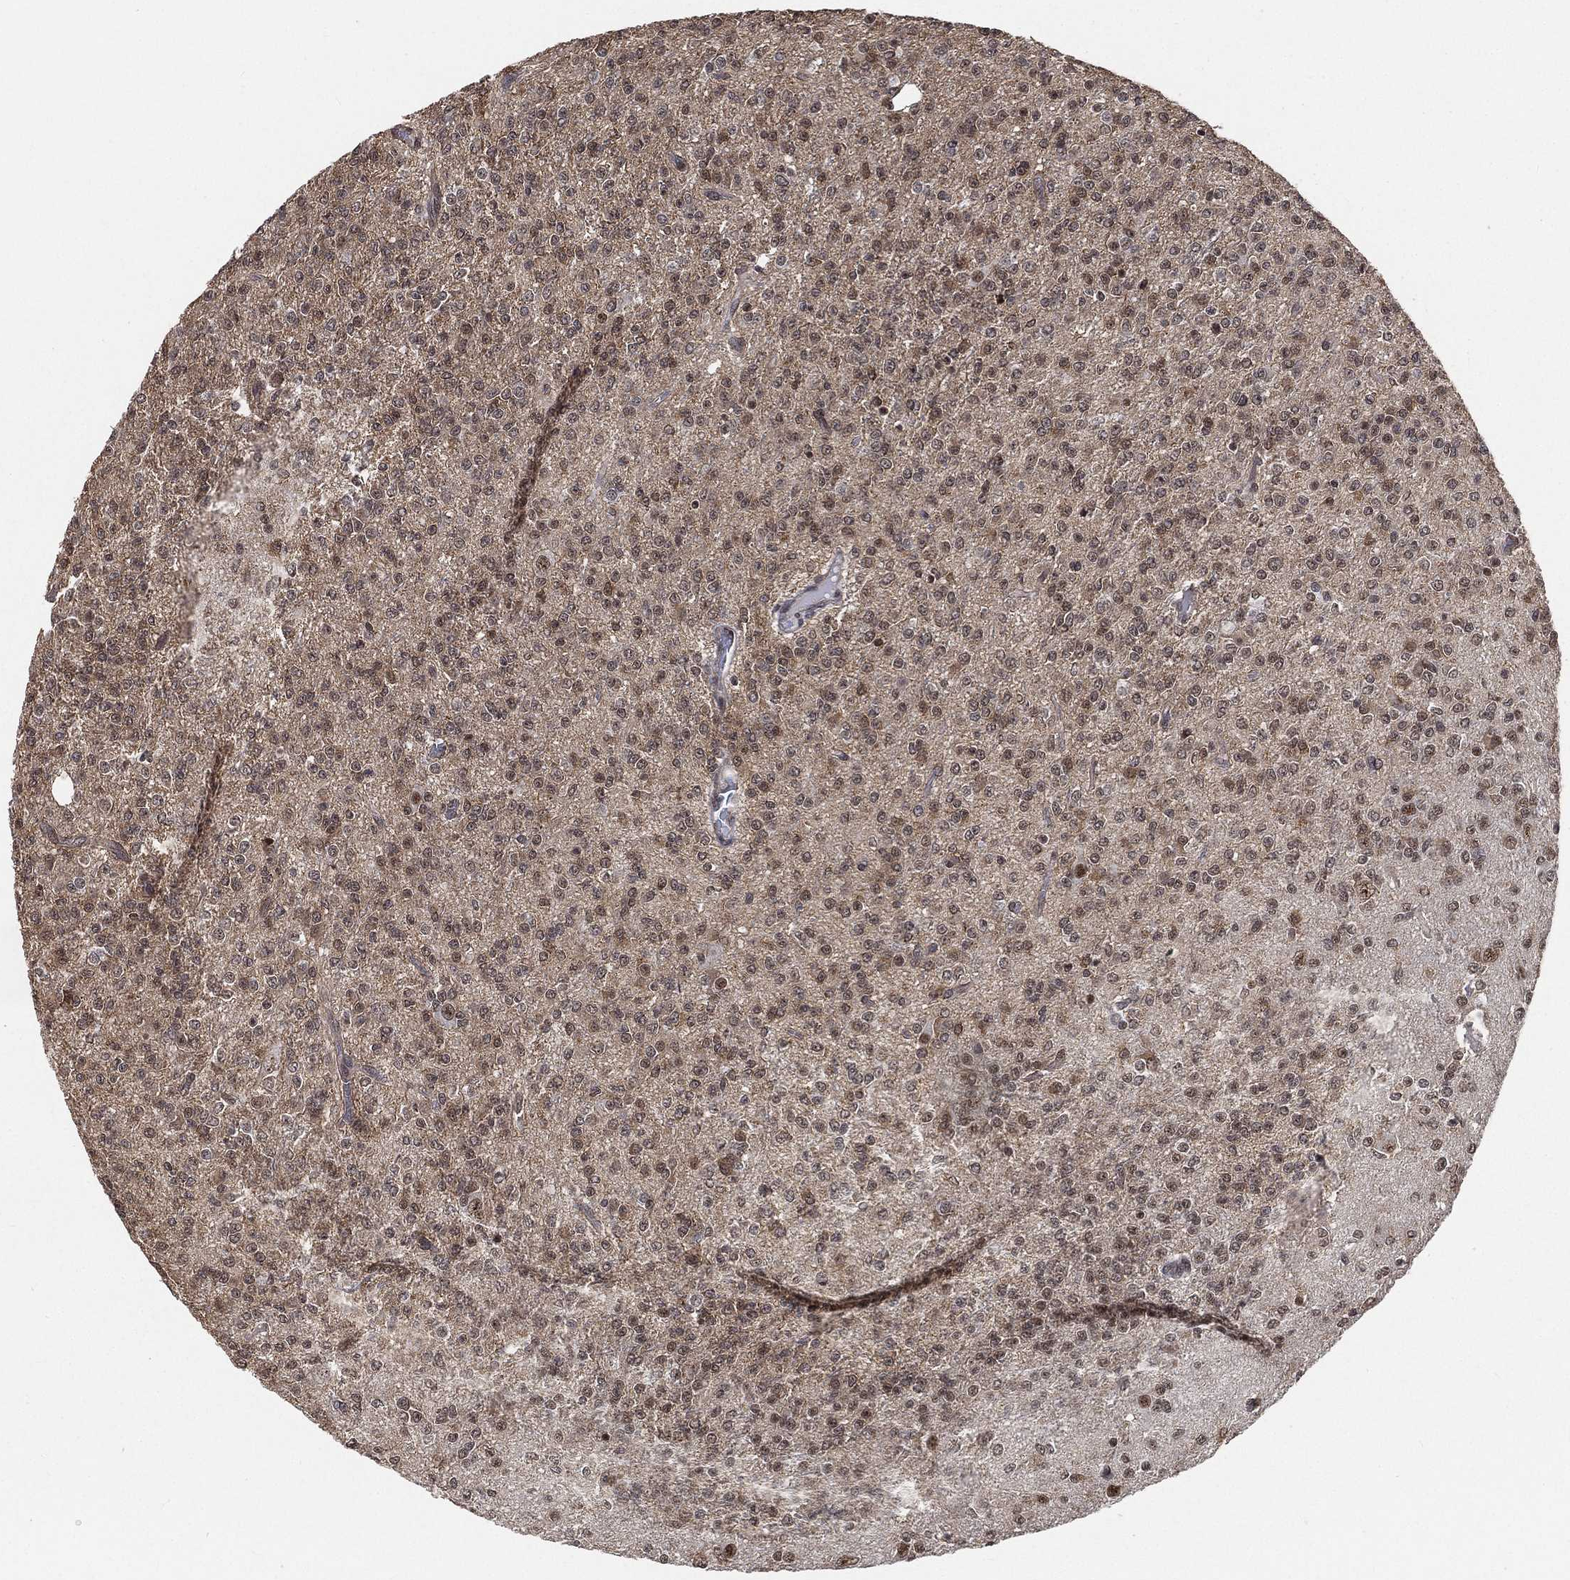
{"staining": {"intensity": "moderate", "quantity": "<25%", "location": "nuclear"}, "tissue": "glioma", "cell_type": "Tumor cells", "image_type": "cancer", "snomed": [{"axis": "morphology", "description": "Glioma, malignant, Low grade"}, {"axis": "topography", "description": "Brain"}], "caption": "Immunohistochemical staining of human glioma displays low levels of moderate nuclear protein positivity in approximately <25% of tumor cells.", "gene": "RSRC2", "patient": {"sex": "male", "age": 27}}